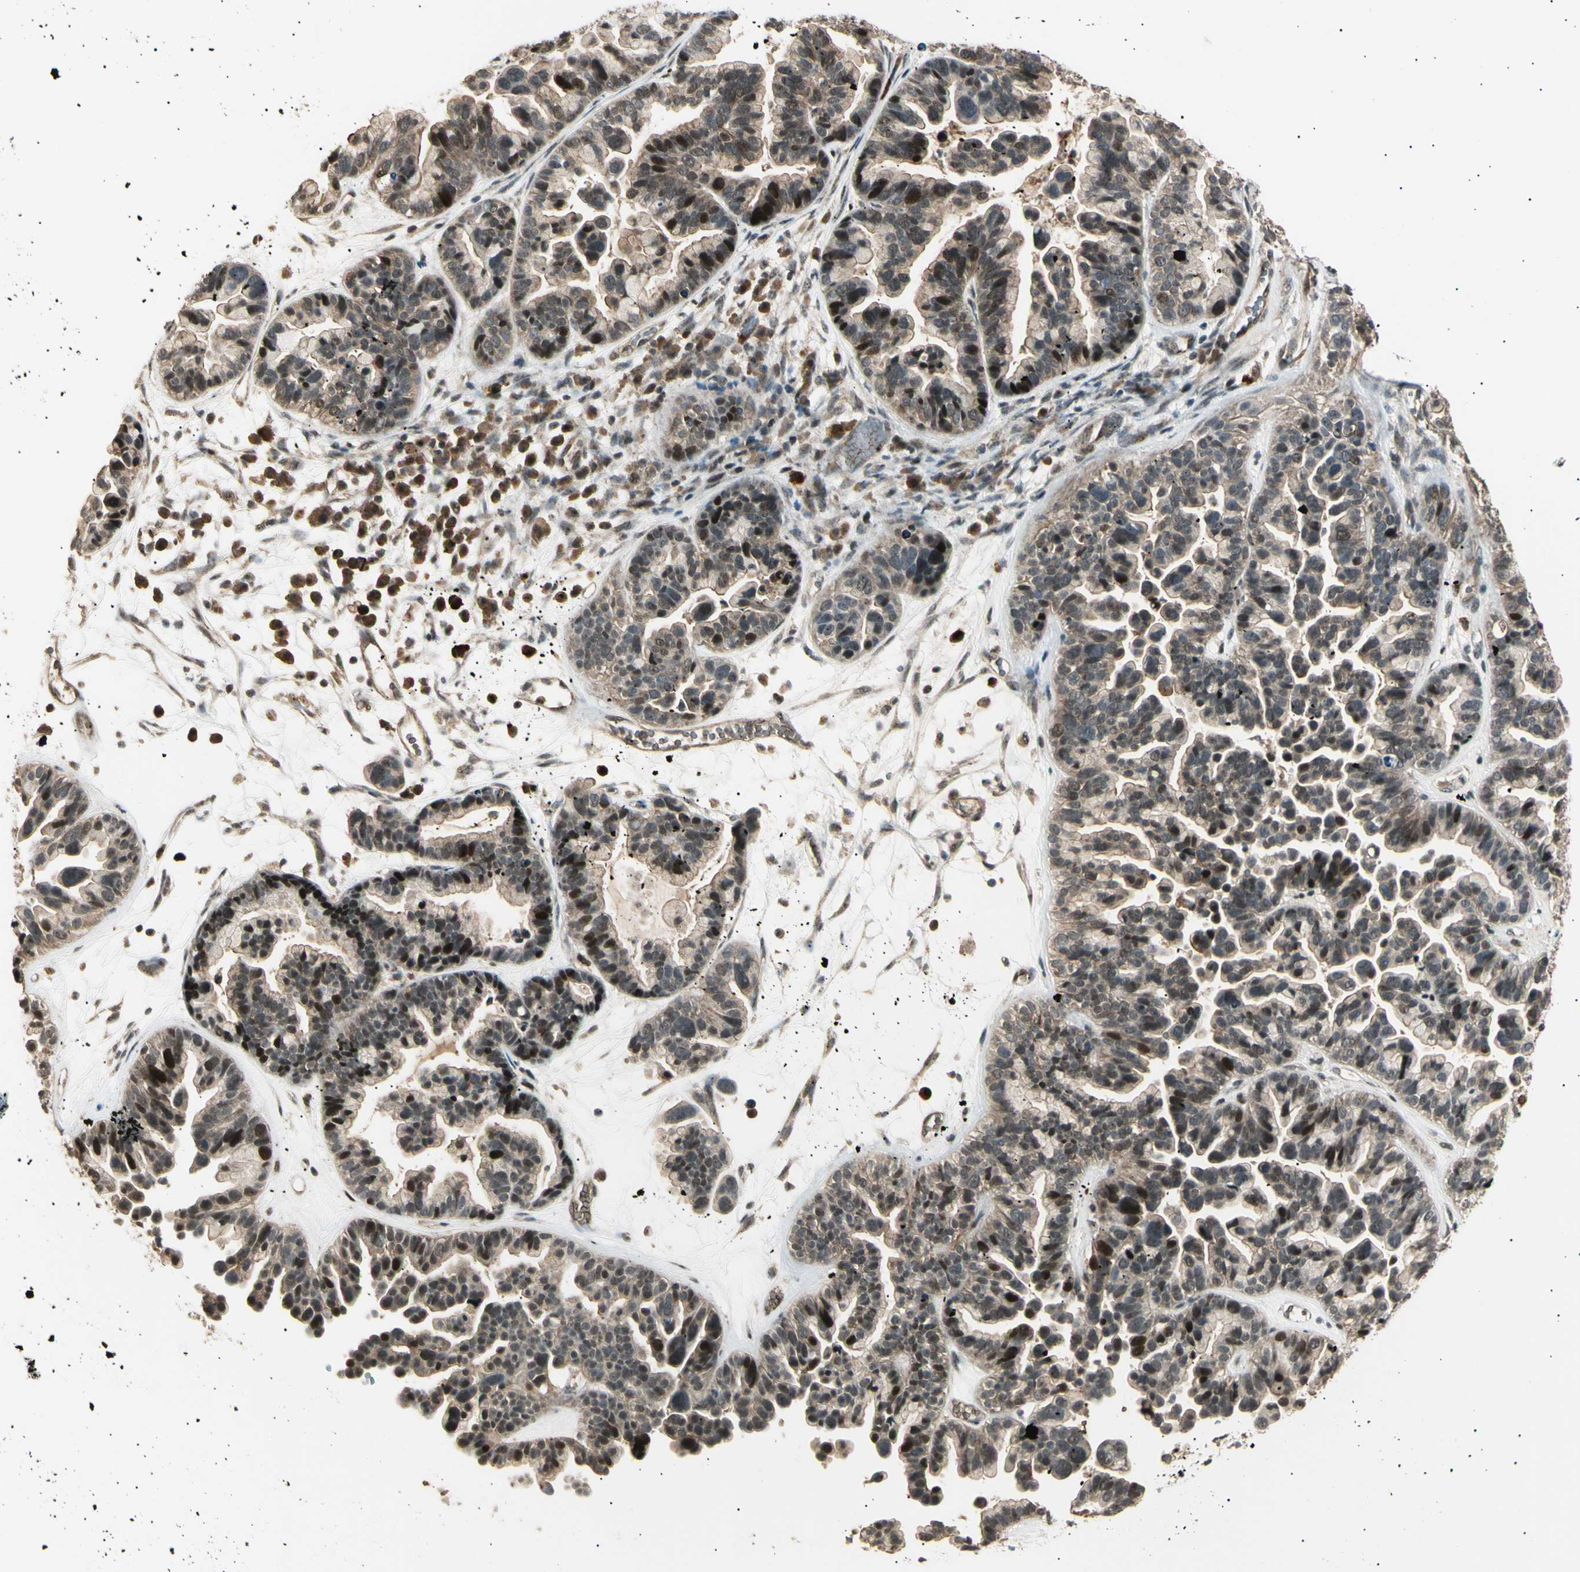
{"staining": {"intensity": "moderate", "quantity": "25%-75%", "location": "cytoplasmic/membranous,nuclear"}, "tissue": "ovarian cancer", "cell_type": "Tumor cells", "image_type": "cancer", "snomed": [{"axis": "morphology", "description": "Cystadenocarcinoma, serous, NOS"}, {"axis": "topography", "description": "Ovary"}], "caption": "Human ovarian serous cystadenocarcinoma stained with a protein marker displays moderate staining in tumor cells.", "gene": "NUAK2", "patient": {"sex": "female", "age": 56}}